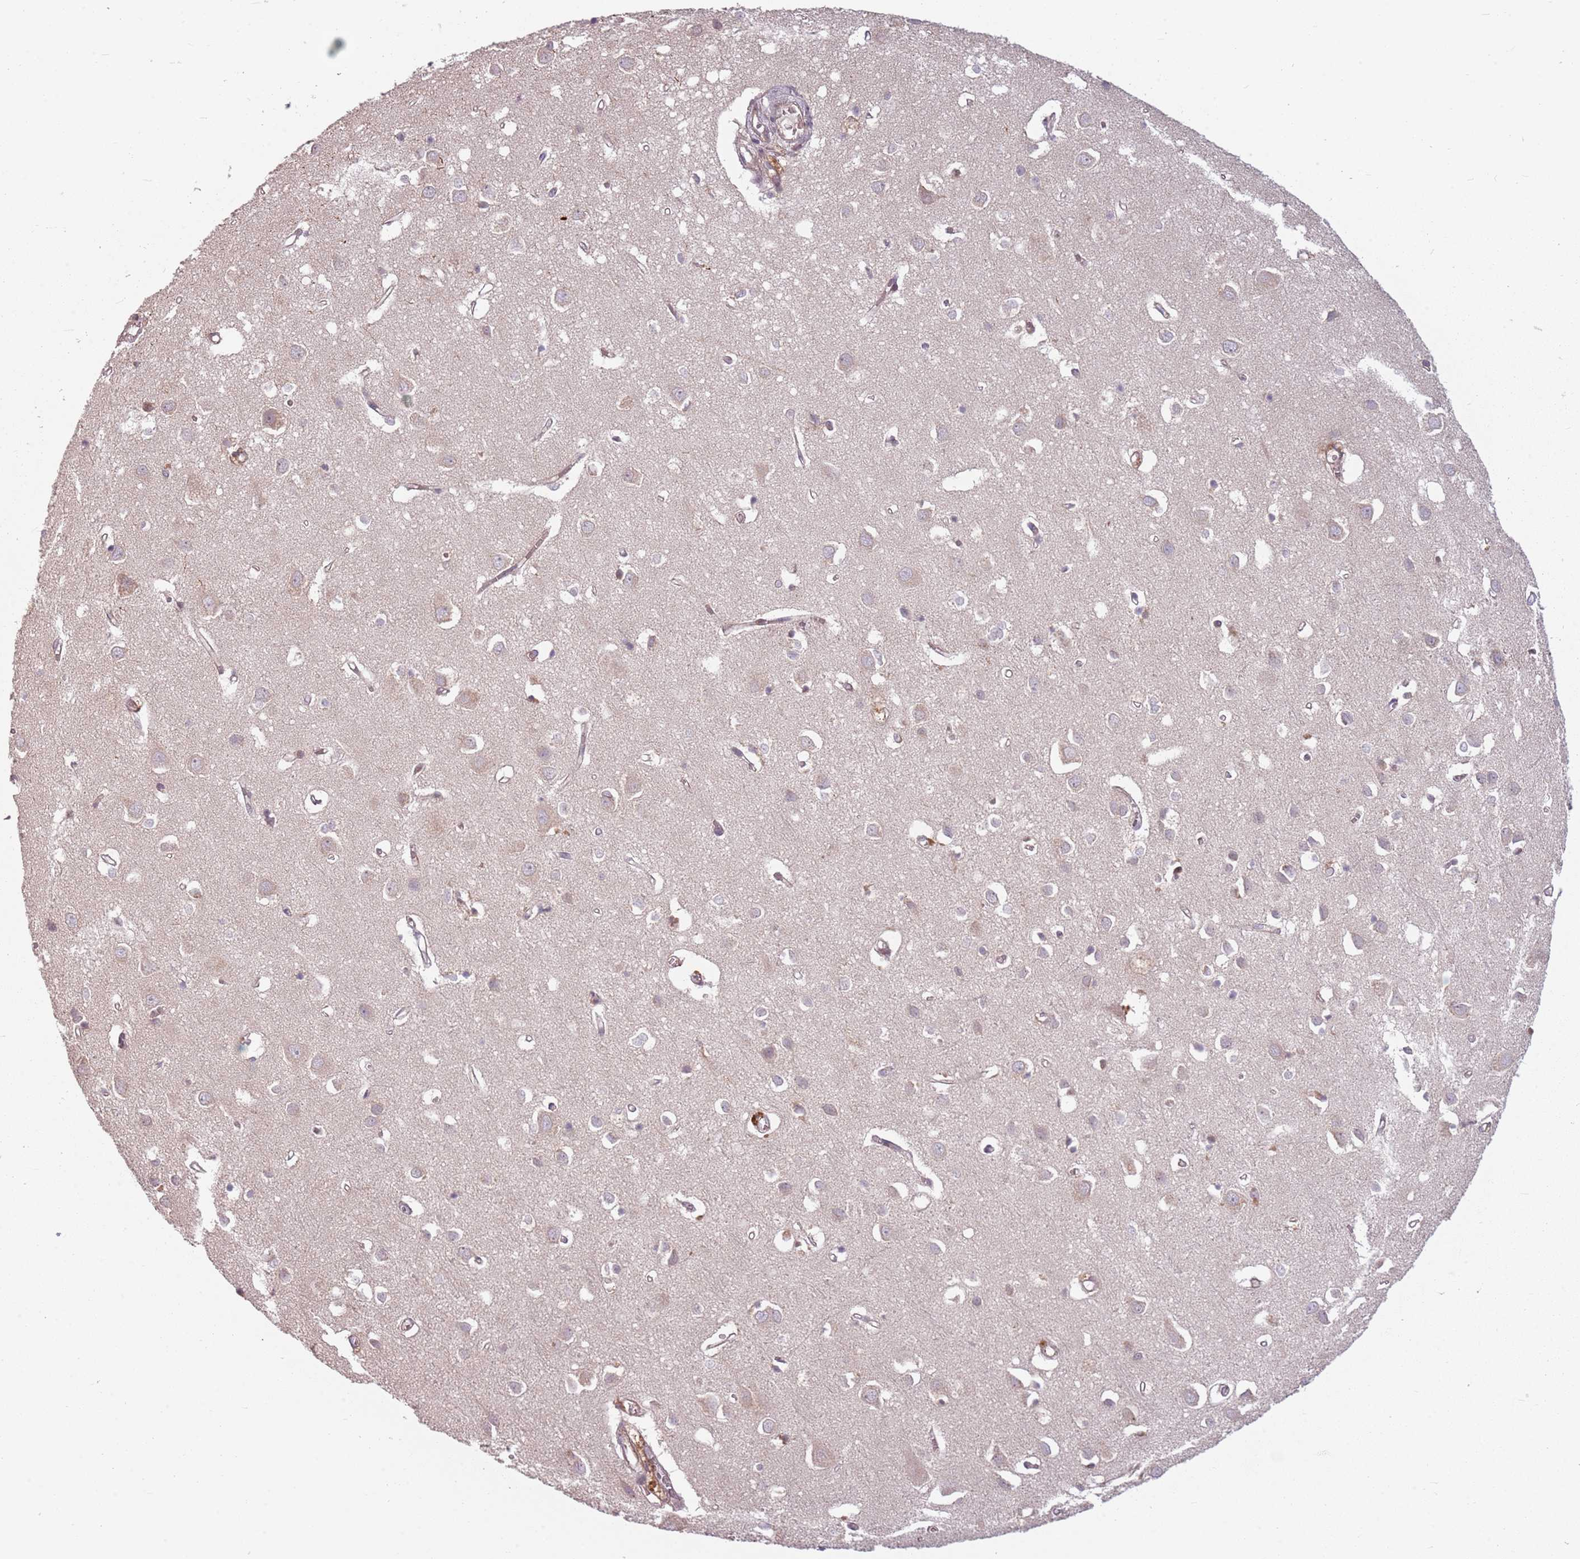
{"staining": {"intensity": "weak", "quantity": ">75%", "location": "cytoplasmic/membranous"}, "tissue": "cerebral cortex", "cell_type": "Endothelial cells", "image_type": "normal", "snomed": [{"axis": "morphology", "description": "Normal tissue, NOS"}, {"axis": "topography", "description": "Cerebral cortex"}], "caption": "Immunohistochemical staining of benign cerebral cortex reveals low levels of weak cytoplasmic/membranous expression in about >75% of endothelial cells. (DAB IHC, brown staining for protein, blue staining for nuclei).", "gene": "ADGRG1", "patient": {"sex": "female", "age": 64}}